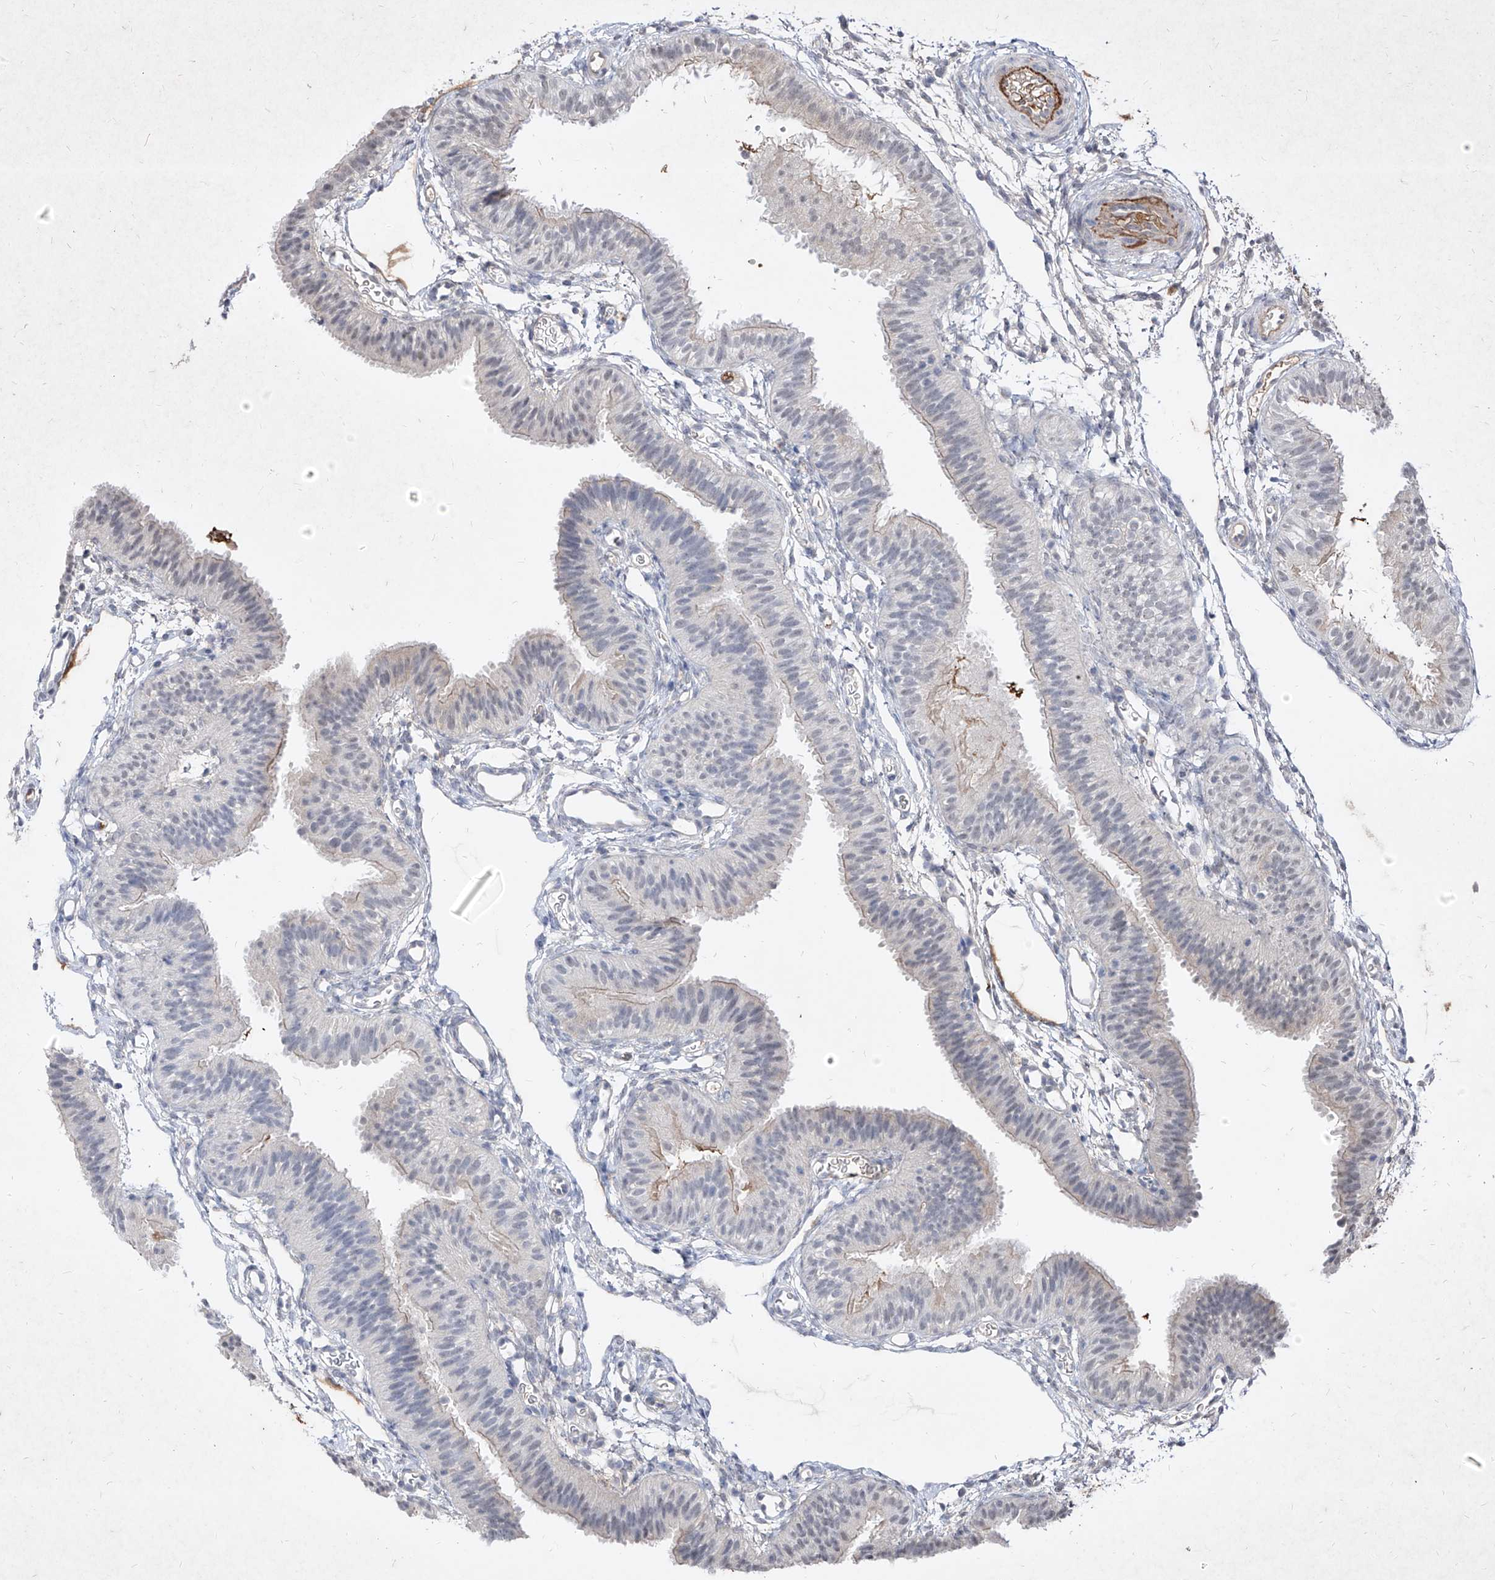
{"staining": {"intensity": "weak", "quantity": "<25%", "location": "cytoplasmic/membranous"}, "tissue": "fallopian tube", "cell_type": "Glandular cells", "image_type": "normal", "snomed": [{"axis": "morphology", "description": "Normal tissue, NOS"}, {"axis": "topography", "description": "Fallopian tube"}], "caption": "This is an immunohistochemistry (IHC) image of unremarkable fallopian tube. There is no positivity in glandular cells.", "gene": "C4A", "patient": {"sex": "female", "age": 35}}